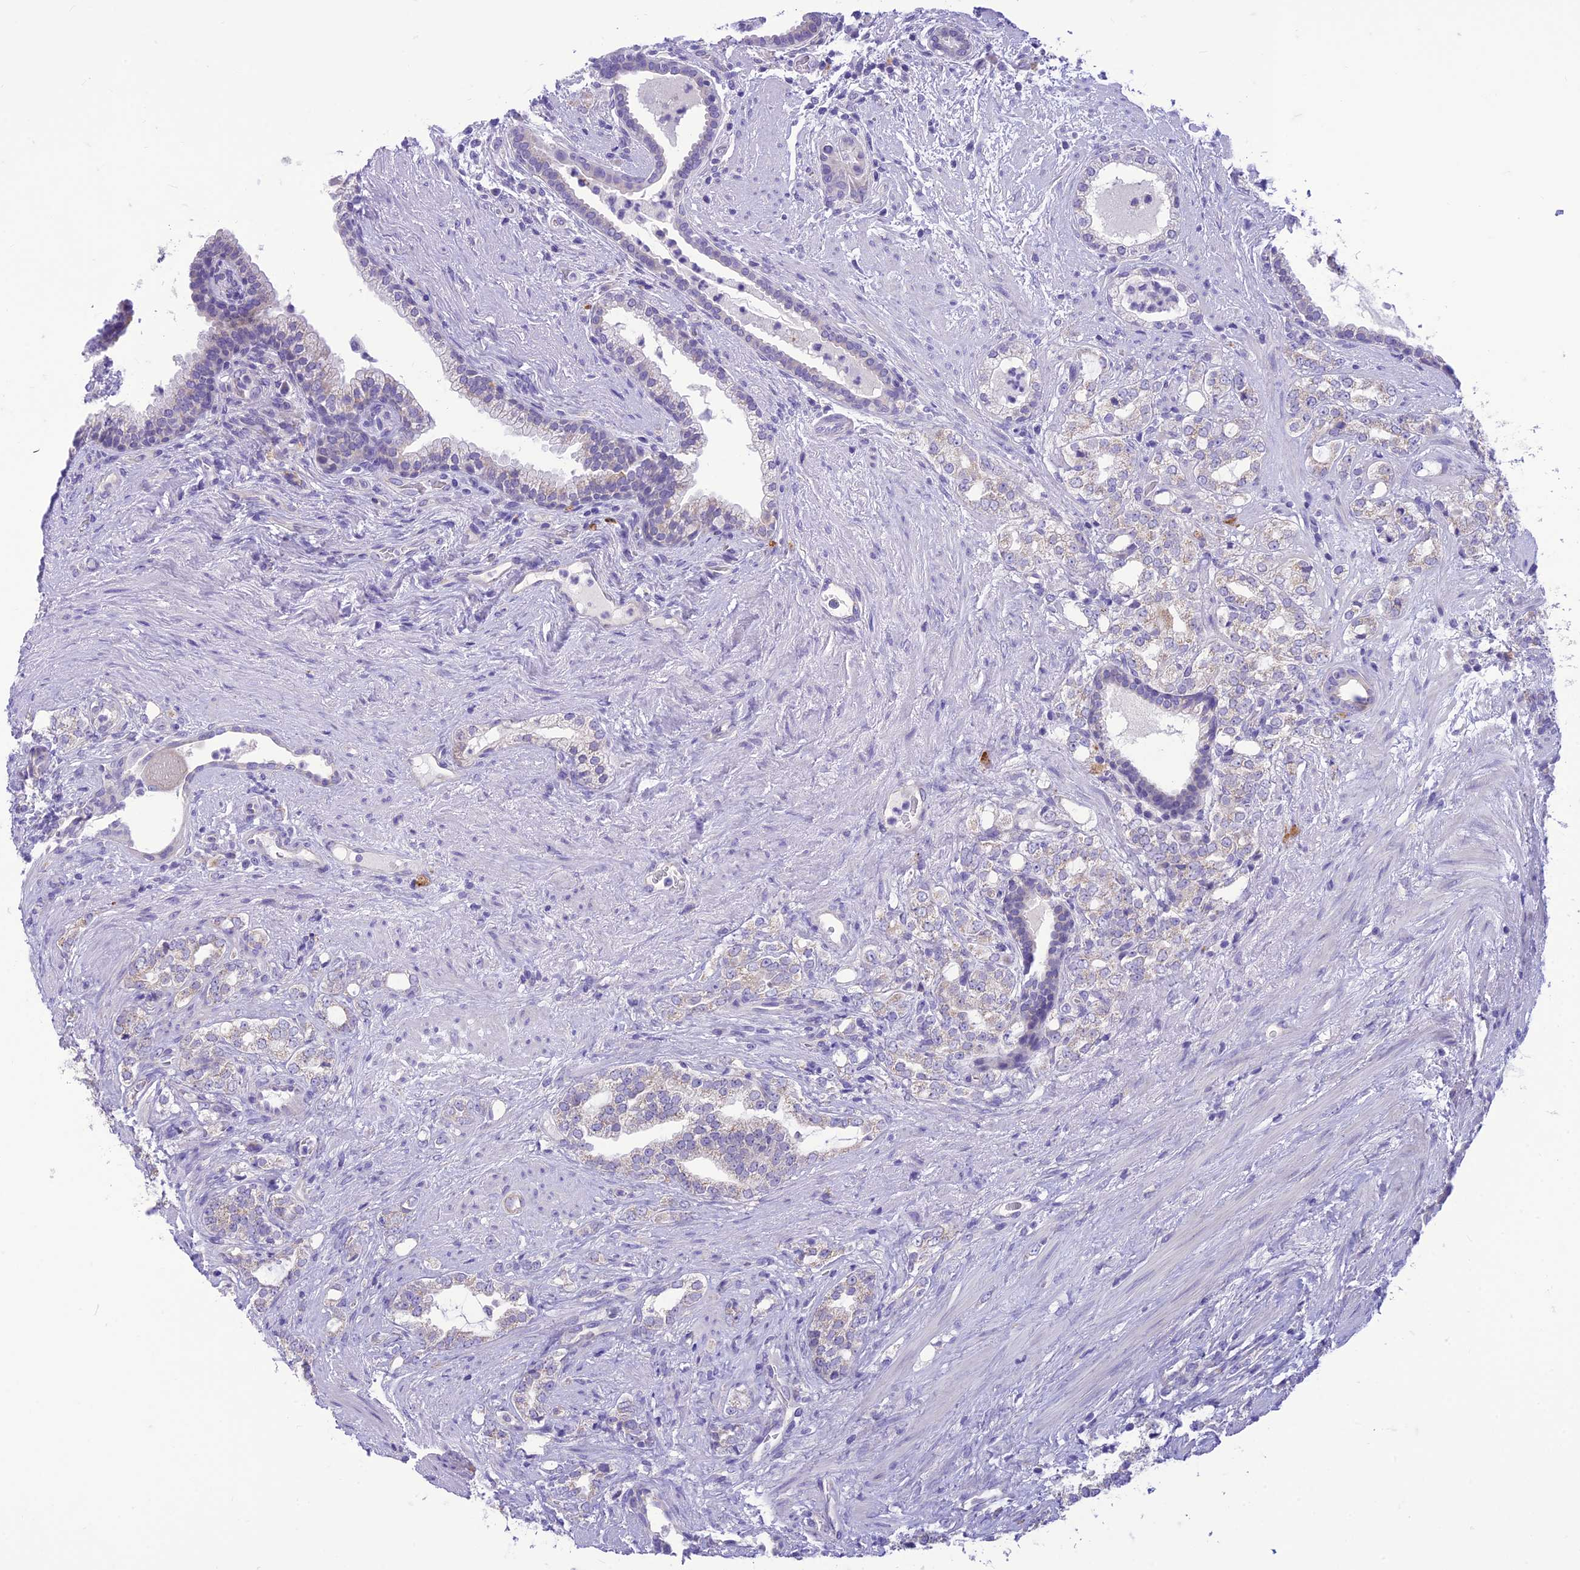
{"staining": {"intensity": "negative", "quantity": "none", "location": "none"}, "tissue": "prostate cancer", "cell_type": "Tumor cells", "image_type": "cancer", "snomed": [{"axis": "morphology", "description": "Adenocarcinoma, High grade"}, {"axis": "topography", "description": "Prostate"}], "caption": "Photomicrograph shows no significant protein positivity in tumor cells of prostate cancer.", "gene": "DHDH", "patient": {"sex": "male", "age": 64}}